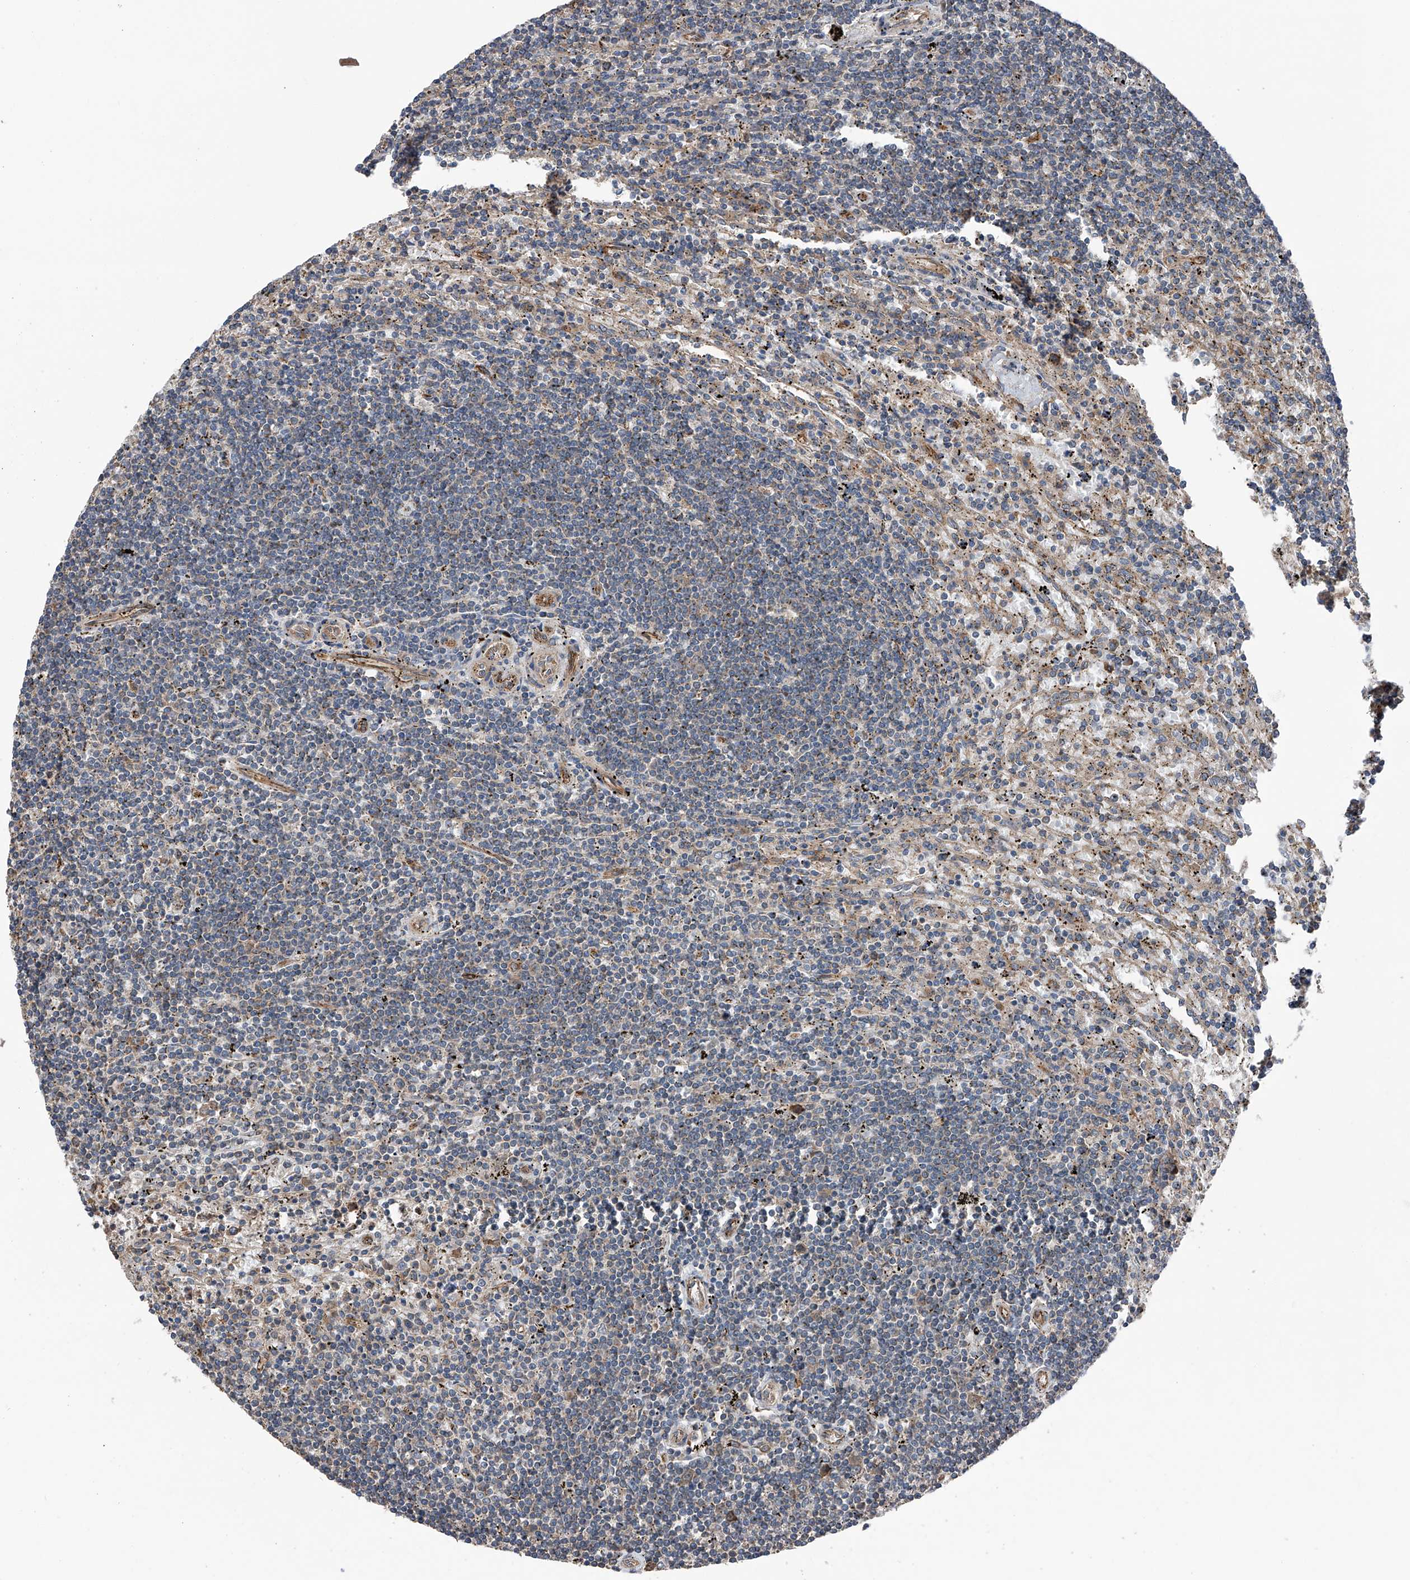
{"staining": {"intensity": "negative", "quantity": "none", "location": "none"}, "tissue": "lymphoma", "cell_type": "Tumor cells", "image_type": "cancer", "snomed": [{"axis": "morphology", "description": "Malignant lymphoma, non-Hodgkin's type, Low grade"}, {"axis": "topography", "description": "Spleen"}], "caption": "Protein analysis of lymphoma shows no significant staining in tumor cells. (DAB immunohistochemistry visualized using brightfield microscopy, high magnification).", "gene": "KCNJ2", "patient": {"sex": "male", "age": 76}}